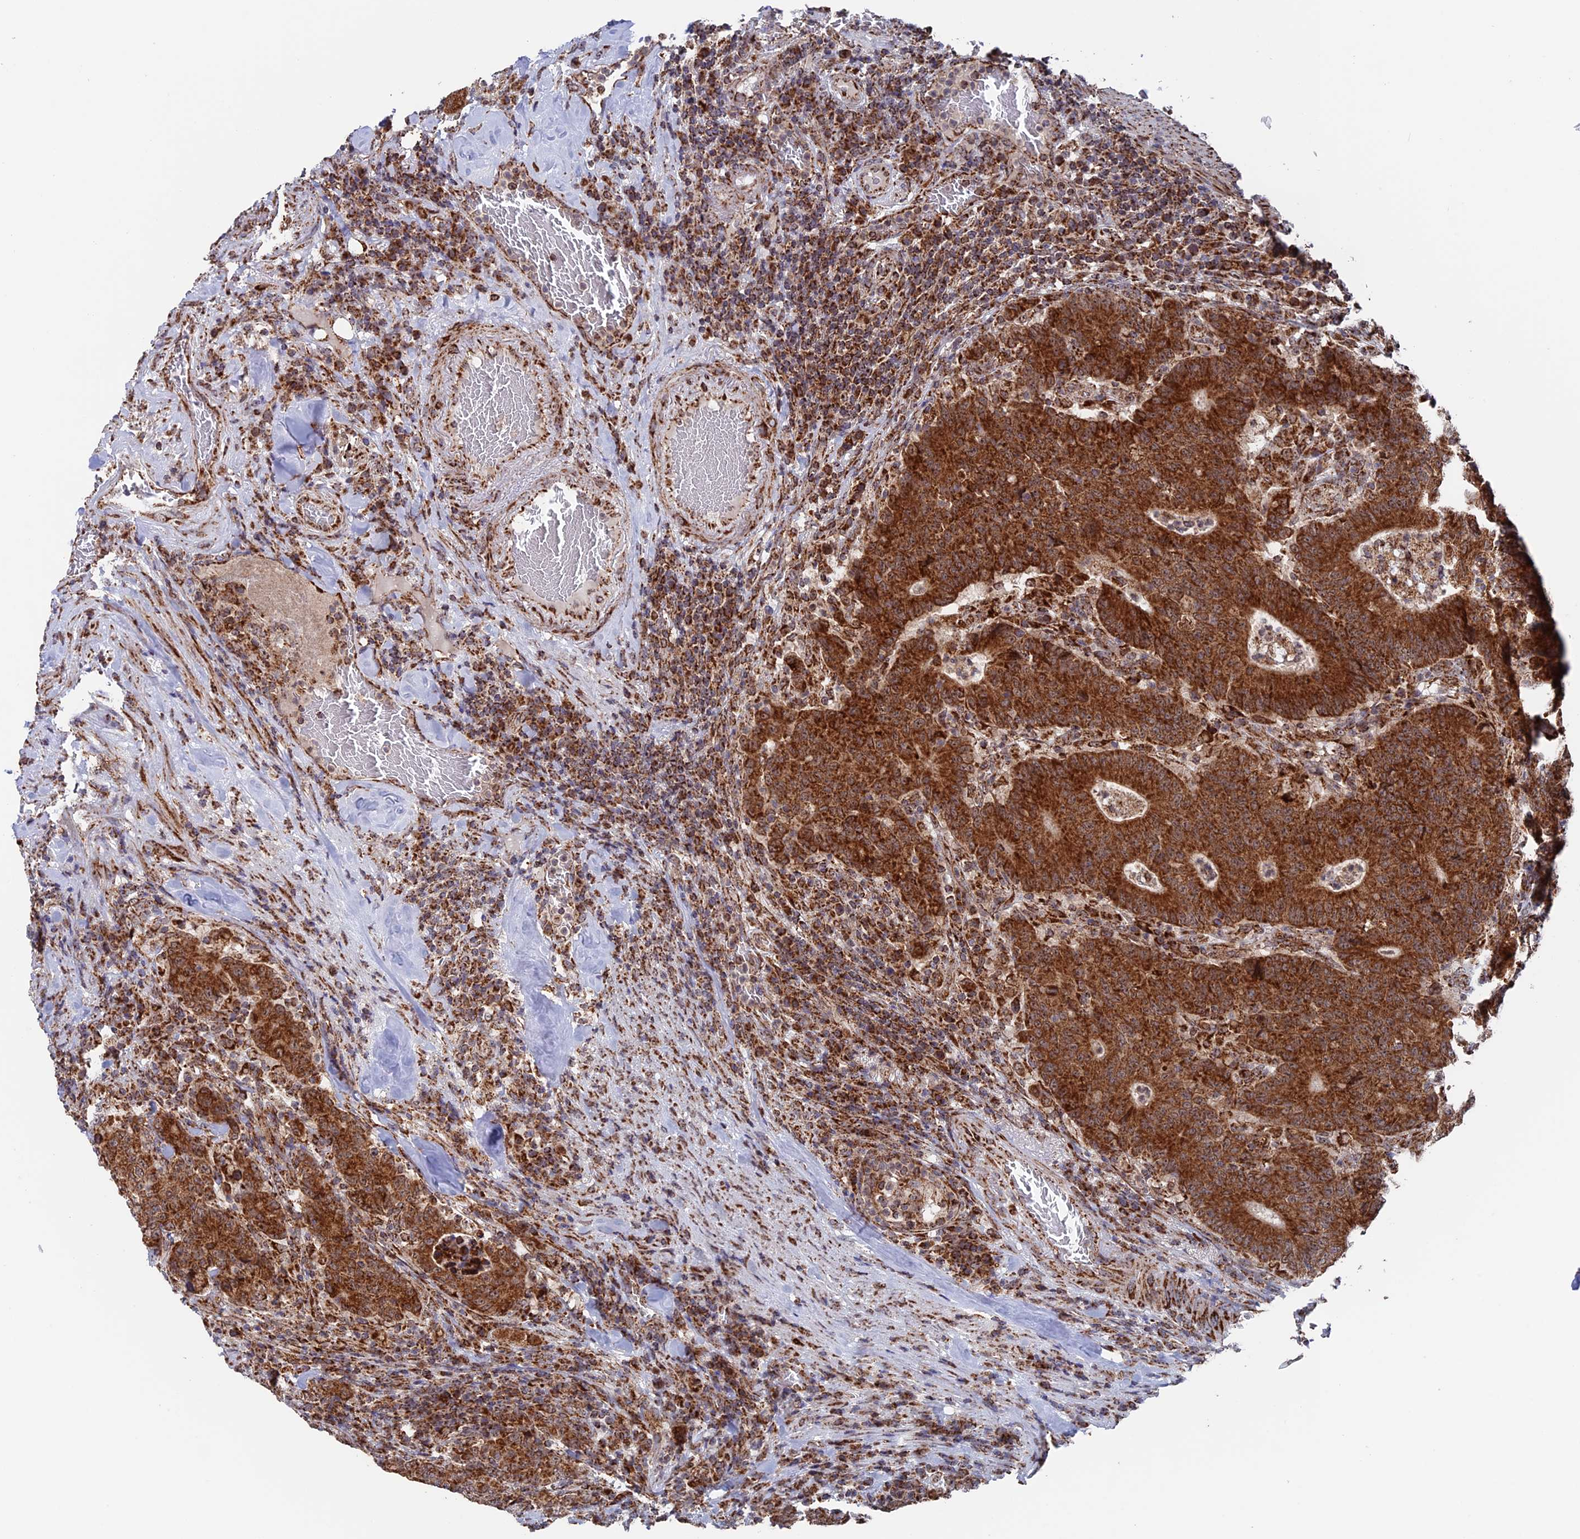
{"staining": {"intensity": "strong", "quantity": ">75%", "location": "cytoplasmic/membranous"}, "tissue": "colorectal cancer", "cell_type": "Tumor cells", "image_type": "cancer", "snomed": [{"axis": "morphology", "description": "Normal tissue, NOS"}, {"axis": "morphology", "description": "Adenocarcinoma, NOS"}, {"axis": "topography", "description": "Colon"}], "caption": "This image exhibits IHC staining of colorectal cancer (adenocarcinoma), with high strong cytoplasmic/membranous positivity in about >75% of tumor cells.", "gene": "DTYMK", "patient": {"sex": "female", "age": 75}}